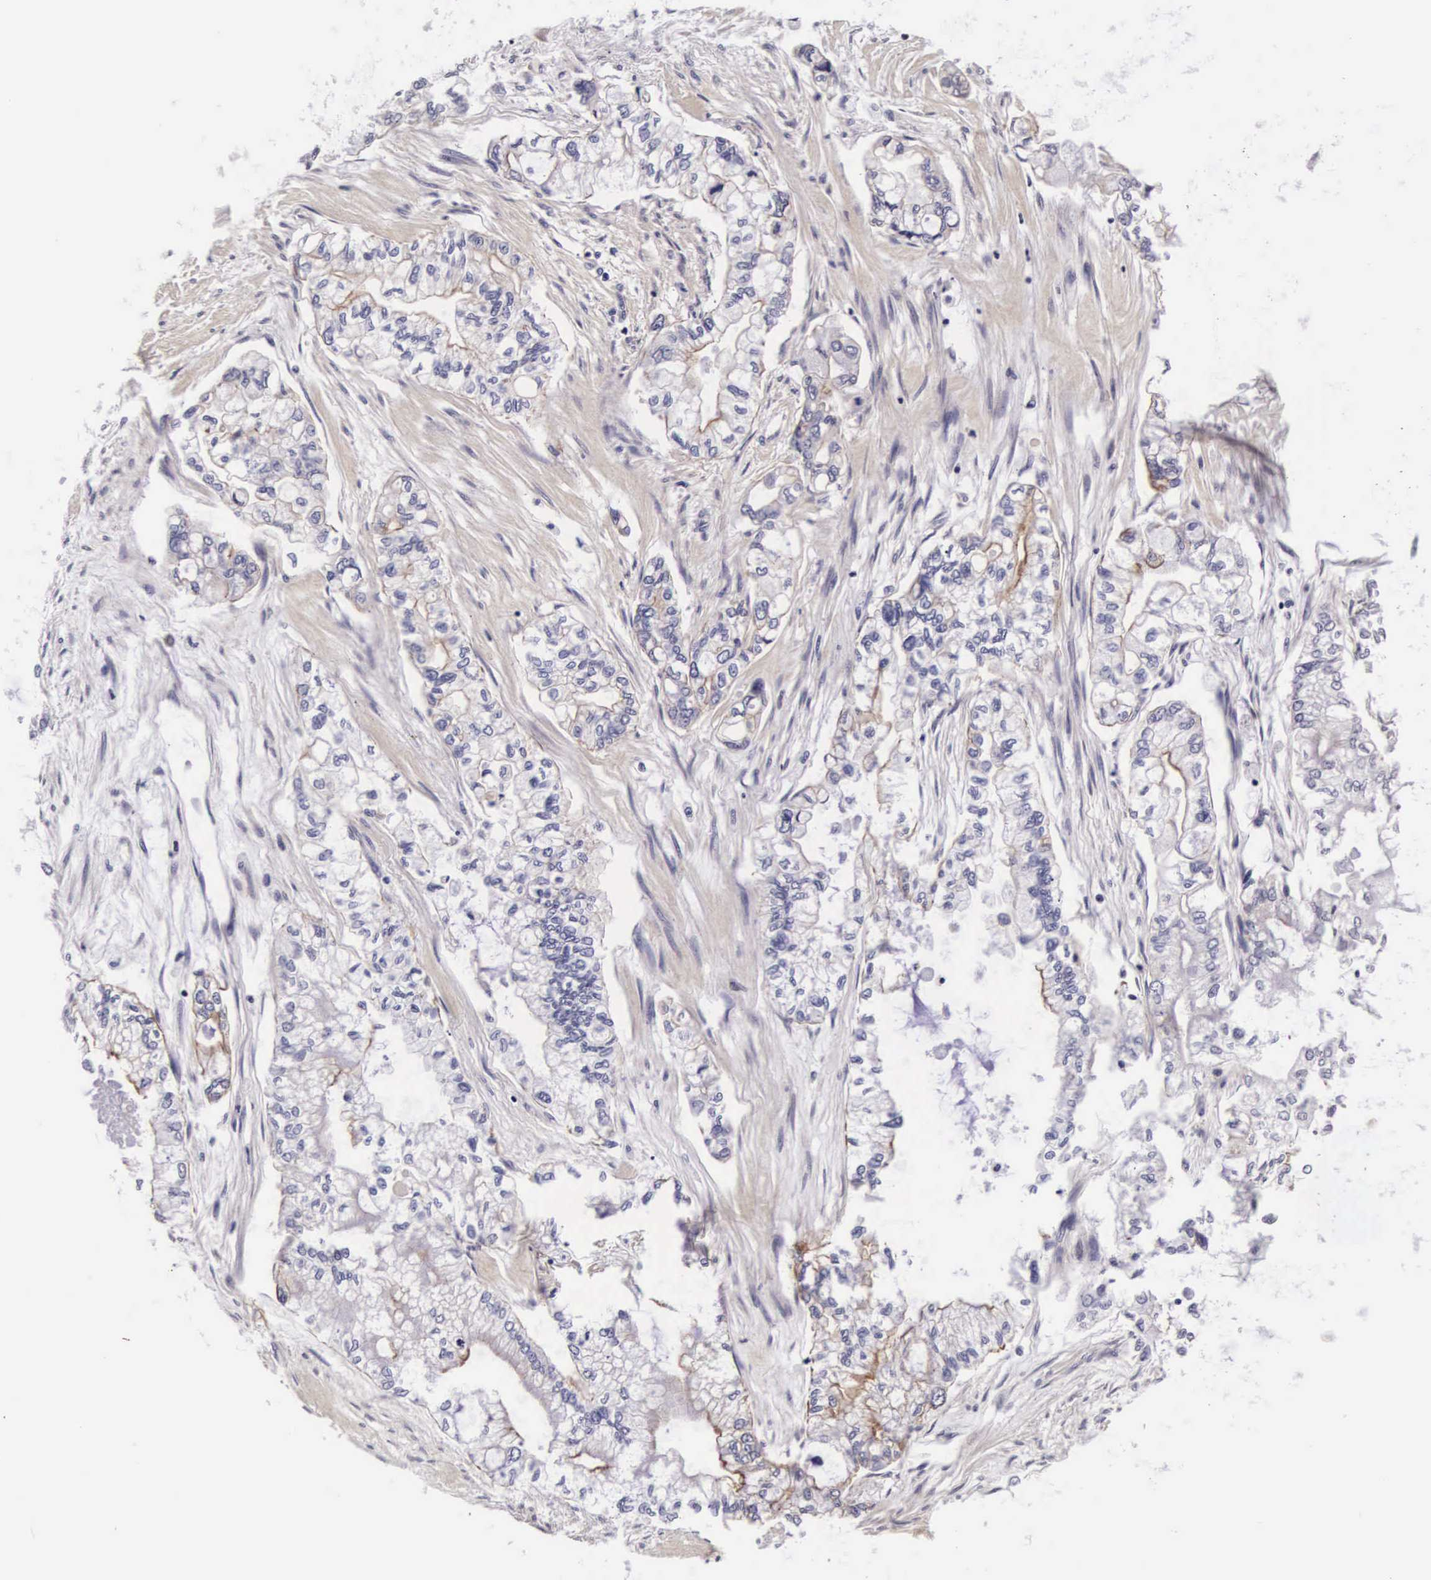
{"staining": {"intensity": "weak", "quantity": "<25%", "location": "cytoplasmic/membranous"}, "tissue": "pancreatic cancer", "cell_type": "Tumor cells", "image_type": "cancer", "snomed": [{"axis": "morphology", "description": "Adenocarcinoma, NOS"}, {"axis": "topography", "description": "Pancreas"}], "caption": "A photomicrograph of human pancreatic cancer (adenocarcinoma) is negative for staining in tumor cells.", "gene": "PHETA2", "patient": {"sex": "male", "age": 79}}